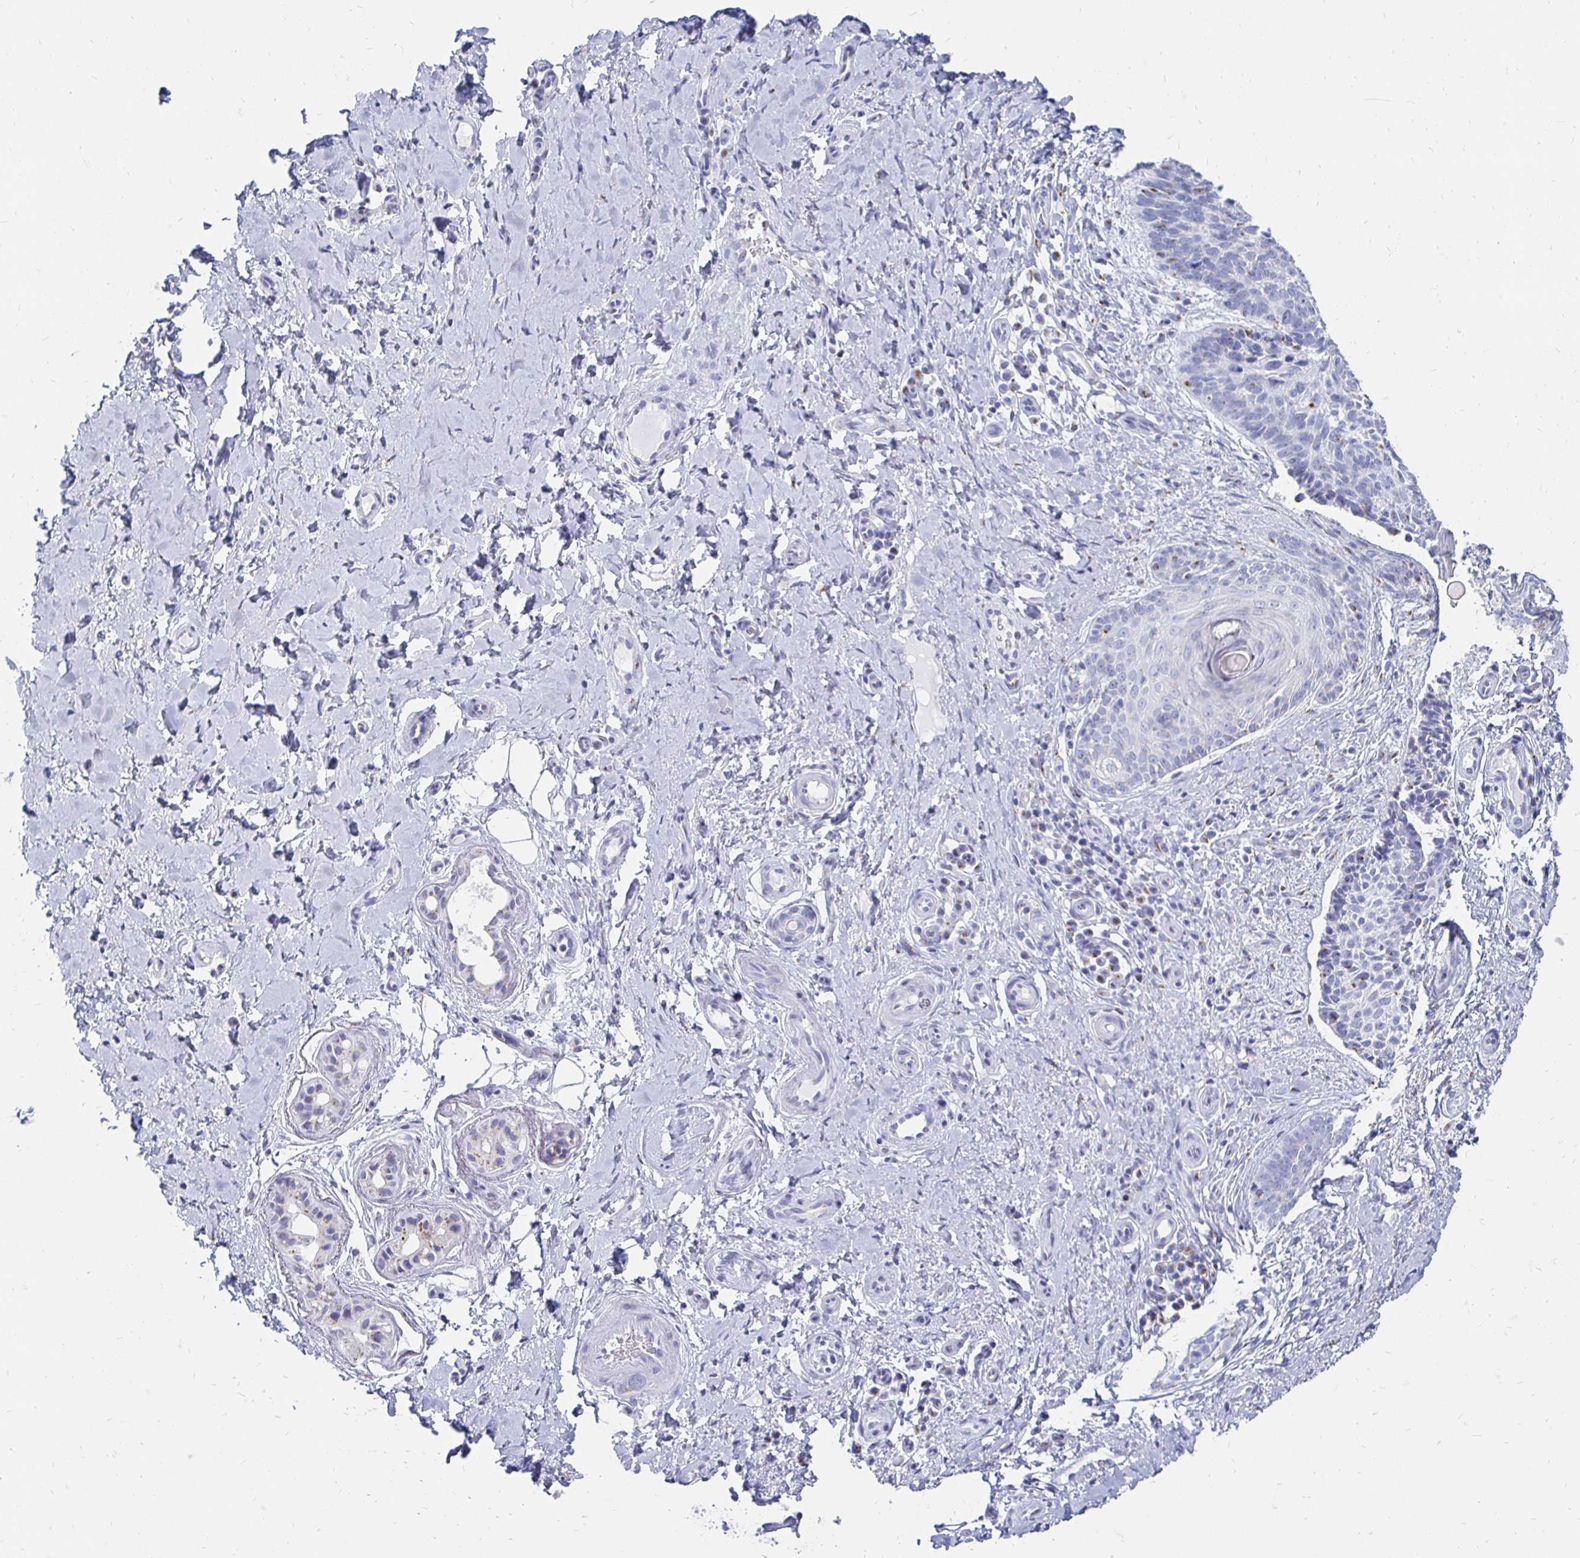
{"staining": {"intensity": "negative", "quantity": "none", "location": "none"}, "tissue": "skin cancer", "cell_type": "Tumor cells", "image_type": "cancer", "snomed": [{"axis": "morphology", "description": "Basal cell carcinoma"}, {"axis": "topography", "description": "Skin"}], "caption": "Micrograph shows no significant protein expression in tumor cells of skin cancer. Nuclei are stained in blue.", "gene": "PAGE4", "patient": {"sex": "male", "age": 89}}